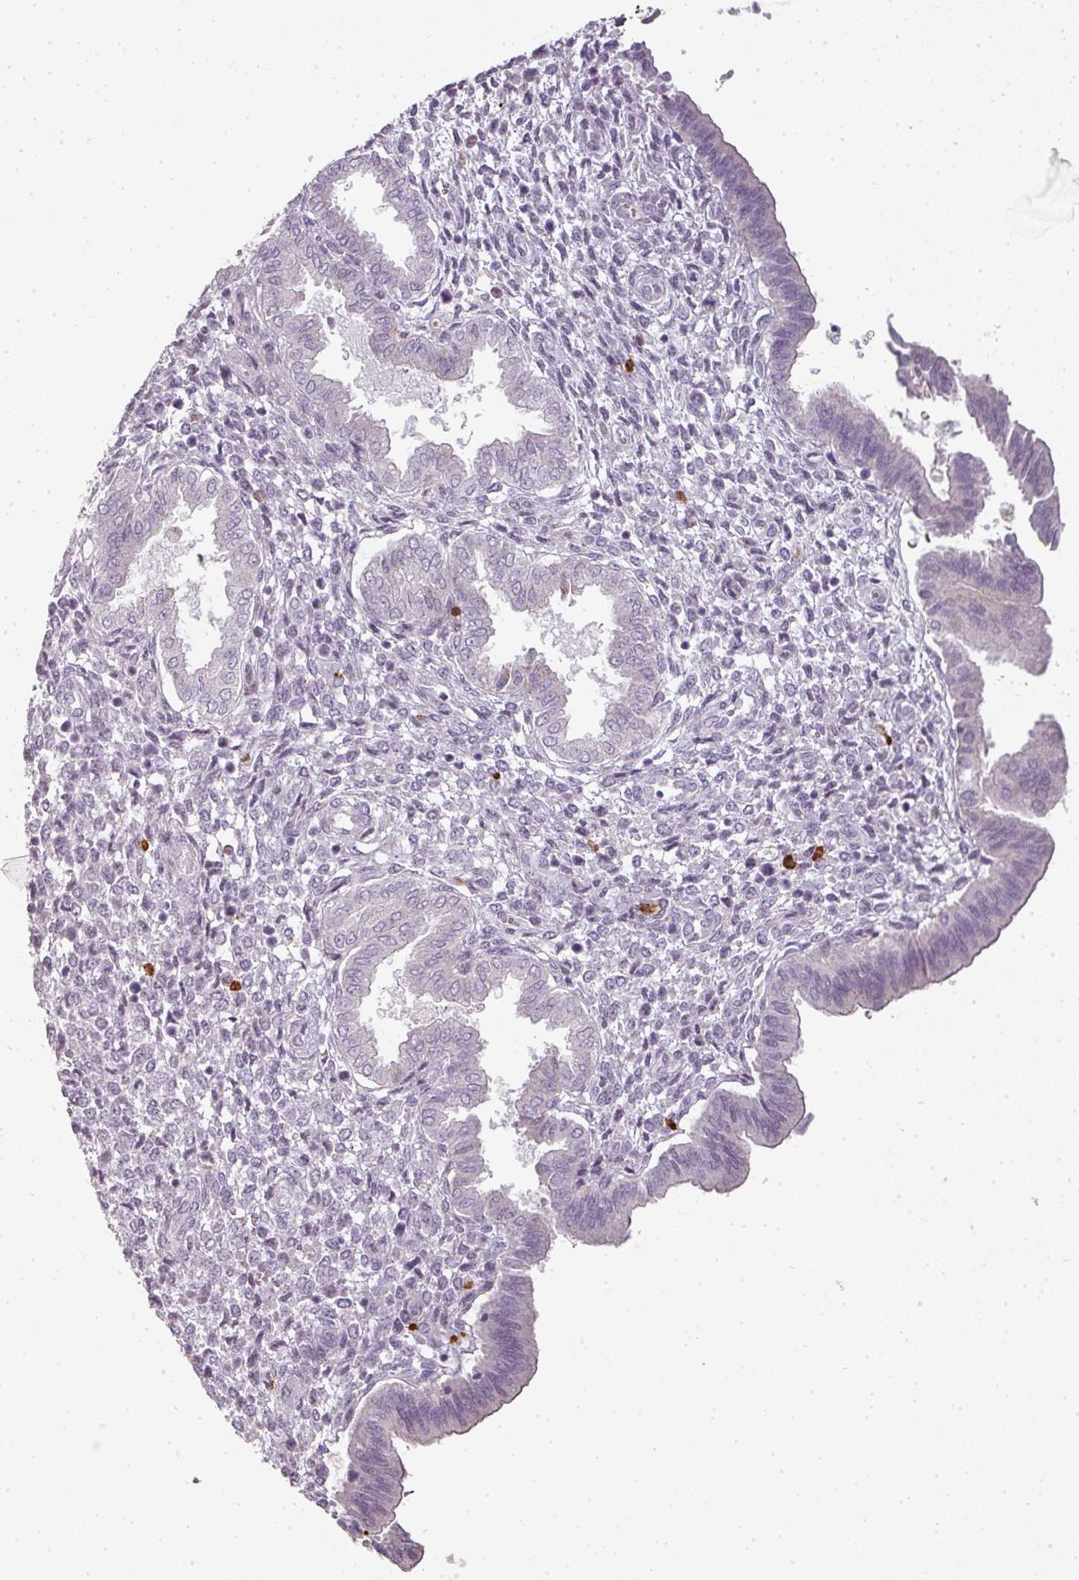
{"staining": {"intensity": "negative", "quantity": "none", "location": "none"}, "tissue": "endometrium", "cell_type": "Cells in endometrial stroma", "image_type": "normal", "snomed": [{"axis": "morphology", "description": "Normal tissue, NOS"}, {"axis": "topography", "description": "Endometrium"}], "caption": "DAB immunohistochemical staining of benign human endometrium displays no significant positivity in cells in endometrial stroma. (DAB (3,3'-diaminobenzidine) IHC, high magnification).", "gene": "BIK", "patient": {"sex": "female", "age": 24}}